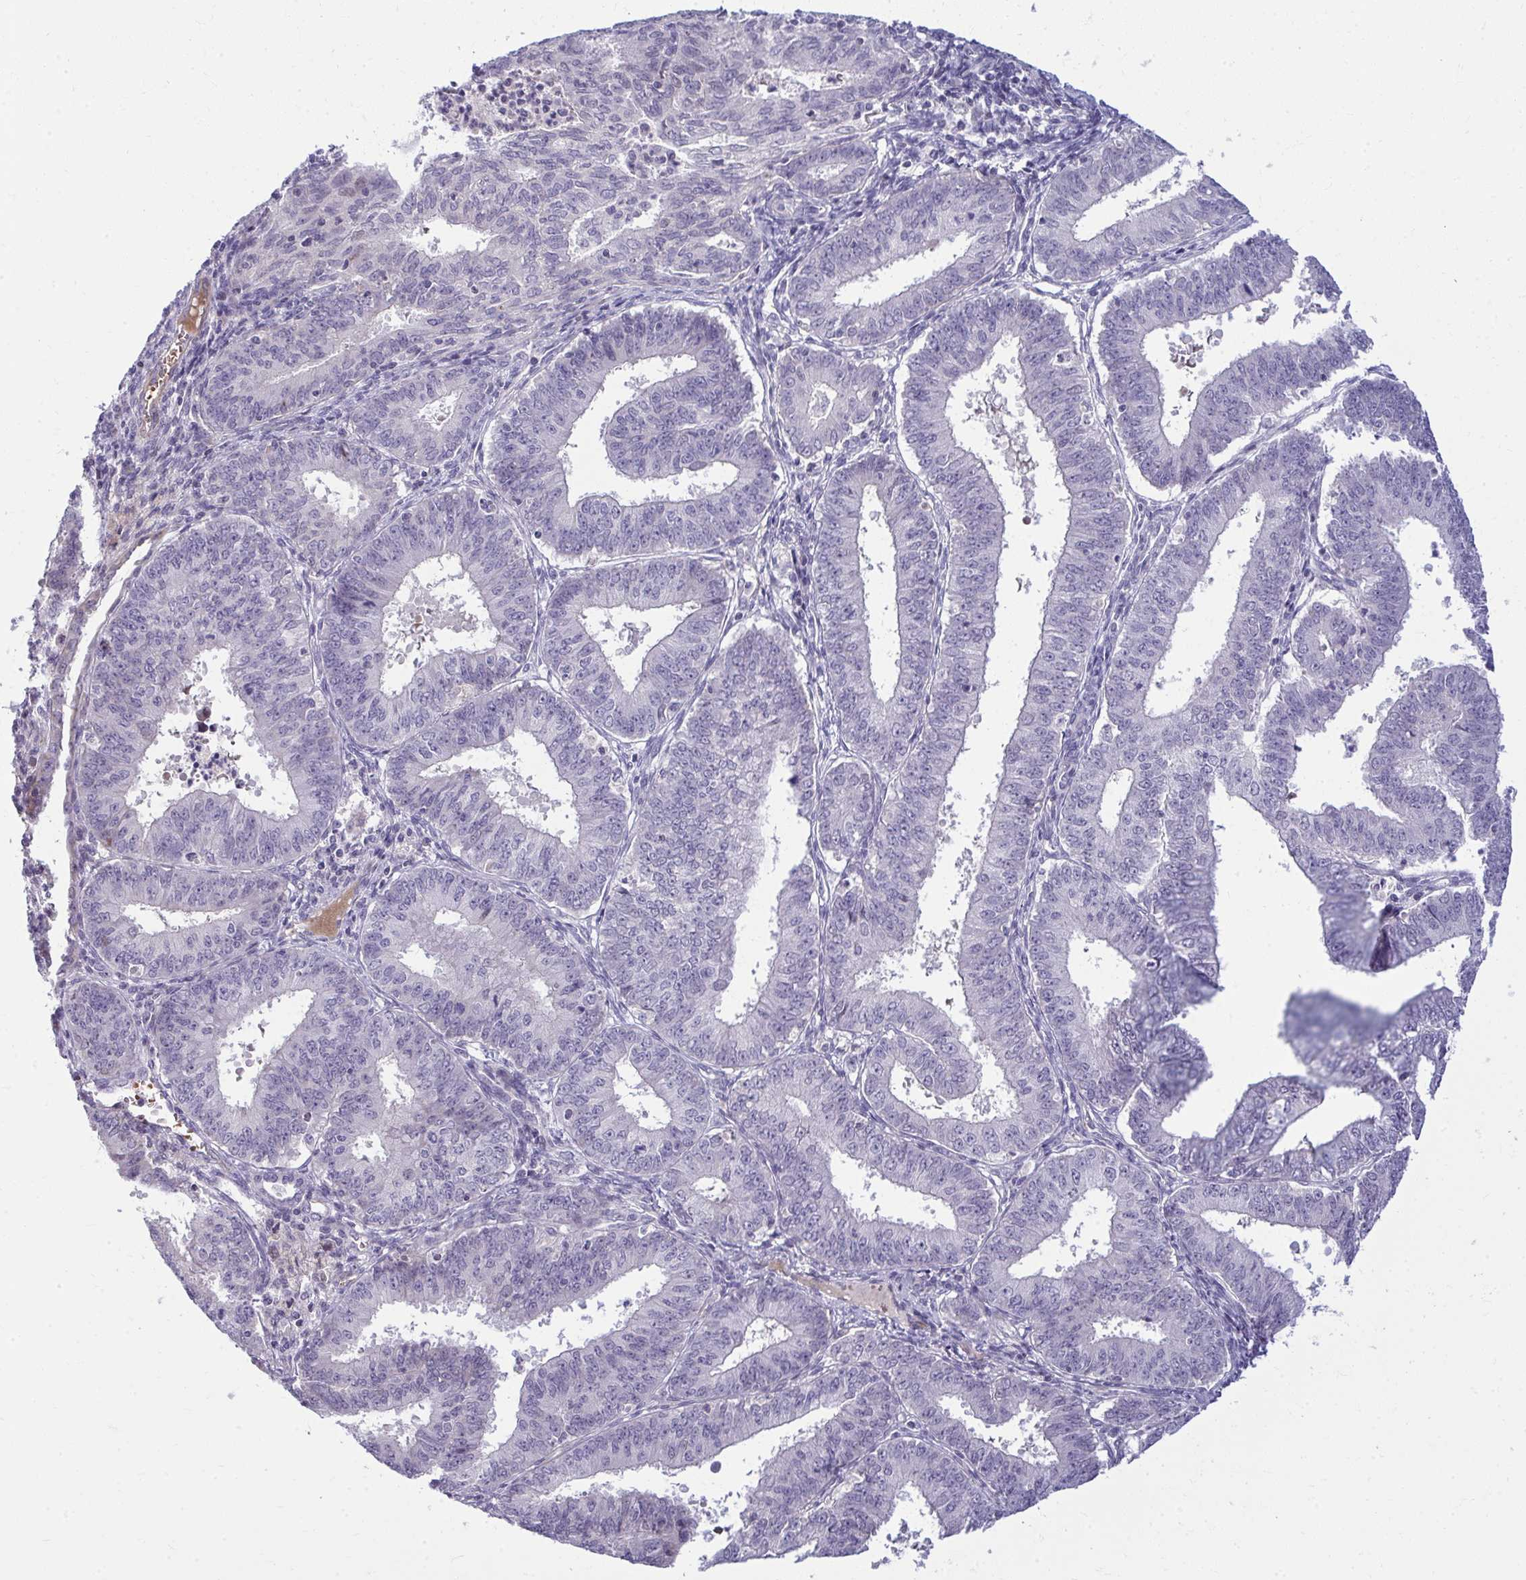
{"staining": {"intensity": "negative", "quantity": "none", "location": "none"}, "tissue": "endometrial cancer", "cell_type": "Tumor cells", "image_type": "cancer", "snomed": [{"axis": "morphology", "description": "Adenocarcinoma, NOS"}, {"axis": "topography", "description": "Endometrium"}], "caption": "Immunohistochemistry photomicrograph of human endometrial cancer stained for a protein (brown), which exhibits no staining in tumor cells.", "gene": "SLC14A1", "patient": {"sex": "female", "age": 73}}